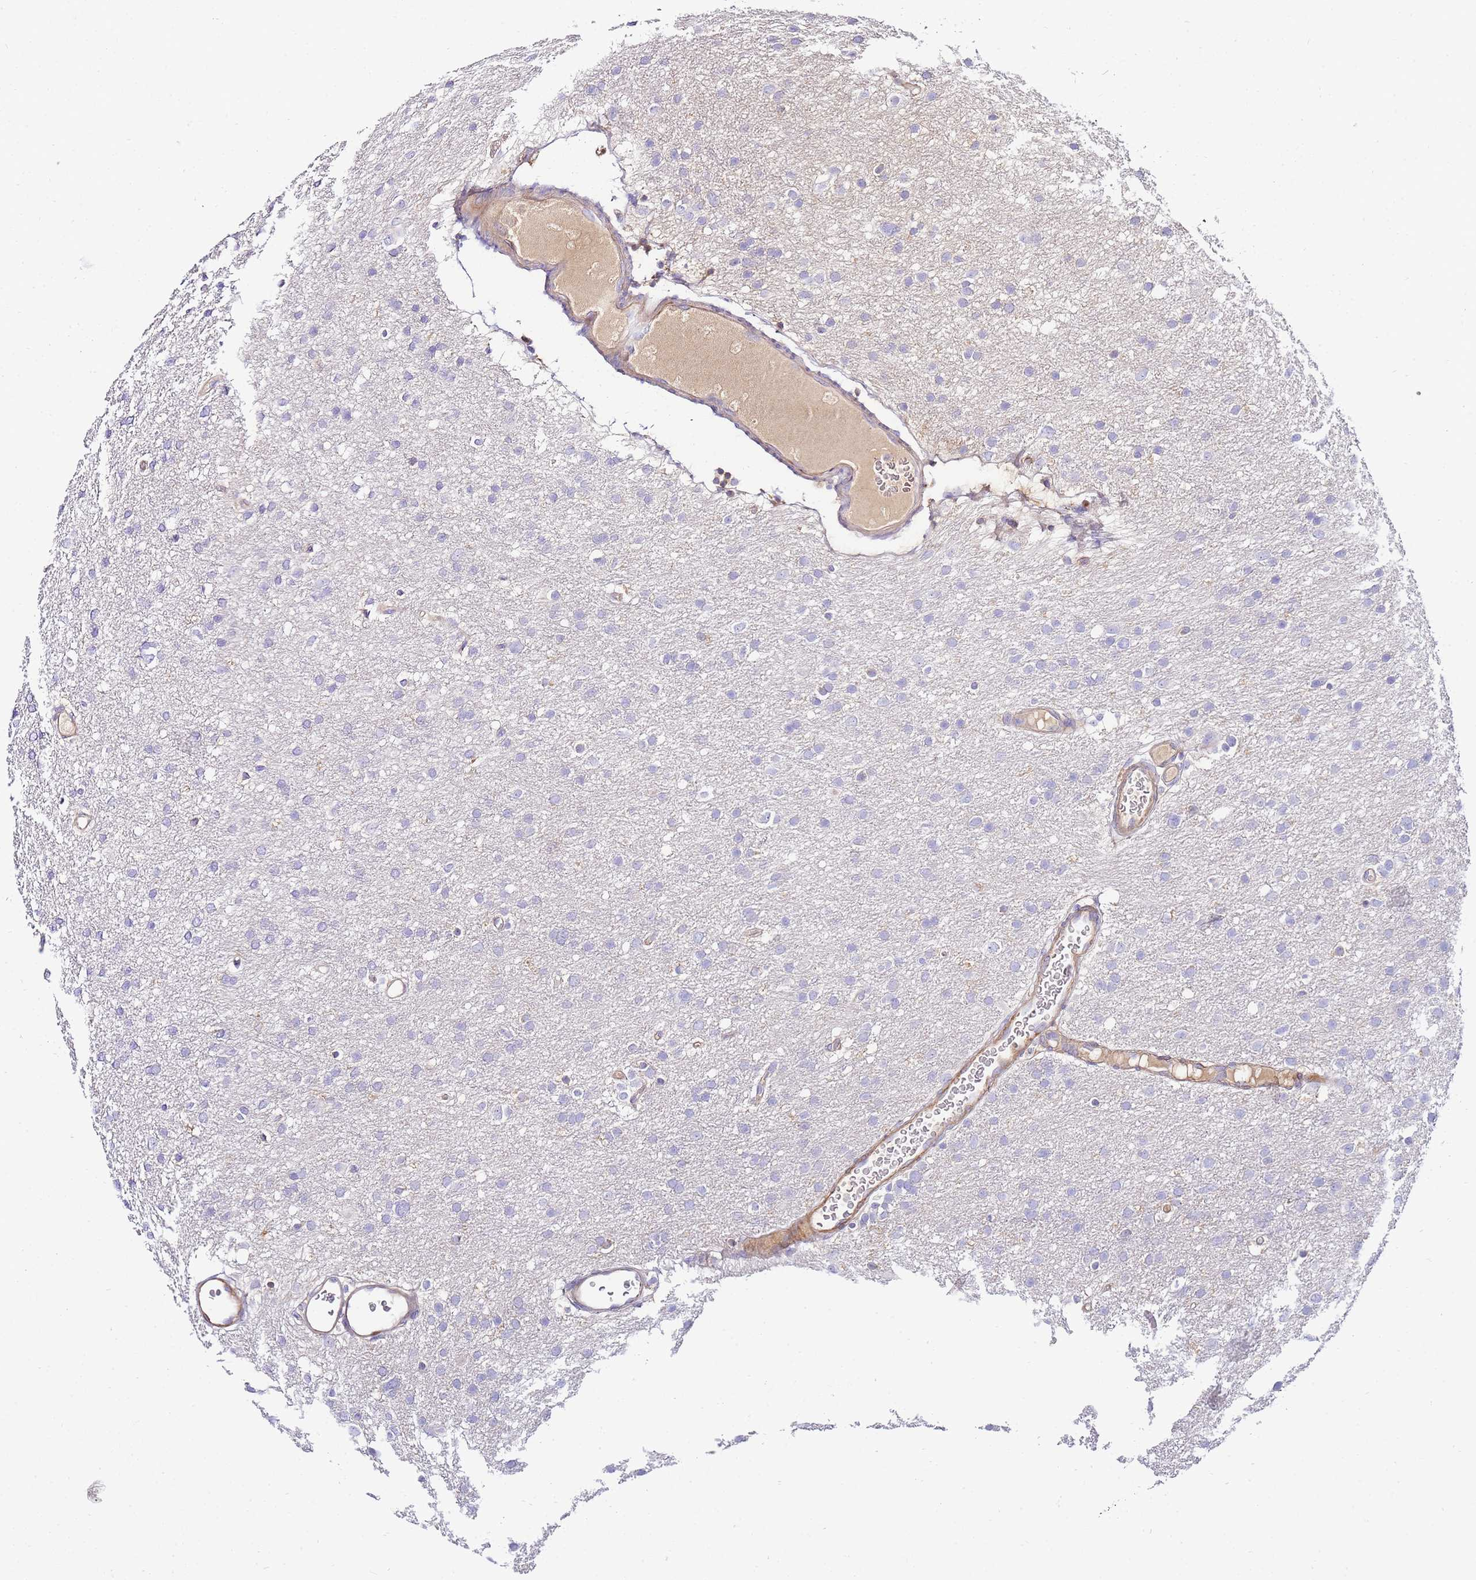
{"staining": {"intensity": "negative", "quantity": "none", "location": "none"}, "tissue": "glioma", "cell_type": "Tumor cells", "image_type": "cancer", "snomed": [{"axis": "morphology", "description": "Glioma, malignant, High grade"}, {"axis": "topography", "description": "Cerebral cortex"}], "caption": "Malignant glioma (high-grade) stained for a protein using immunohistochemistry (IHC) shows no staining tumor cells.", "gene": "FBN3", "patient": {"sex": "female", "age": 36}}